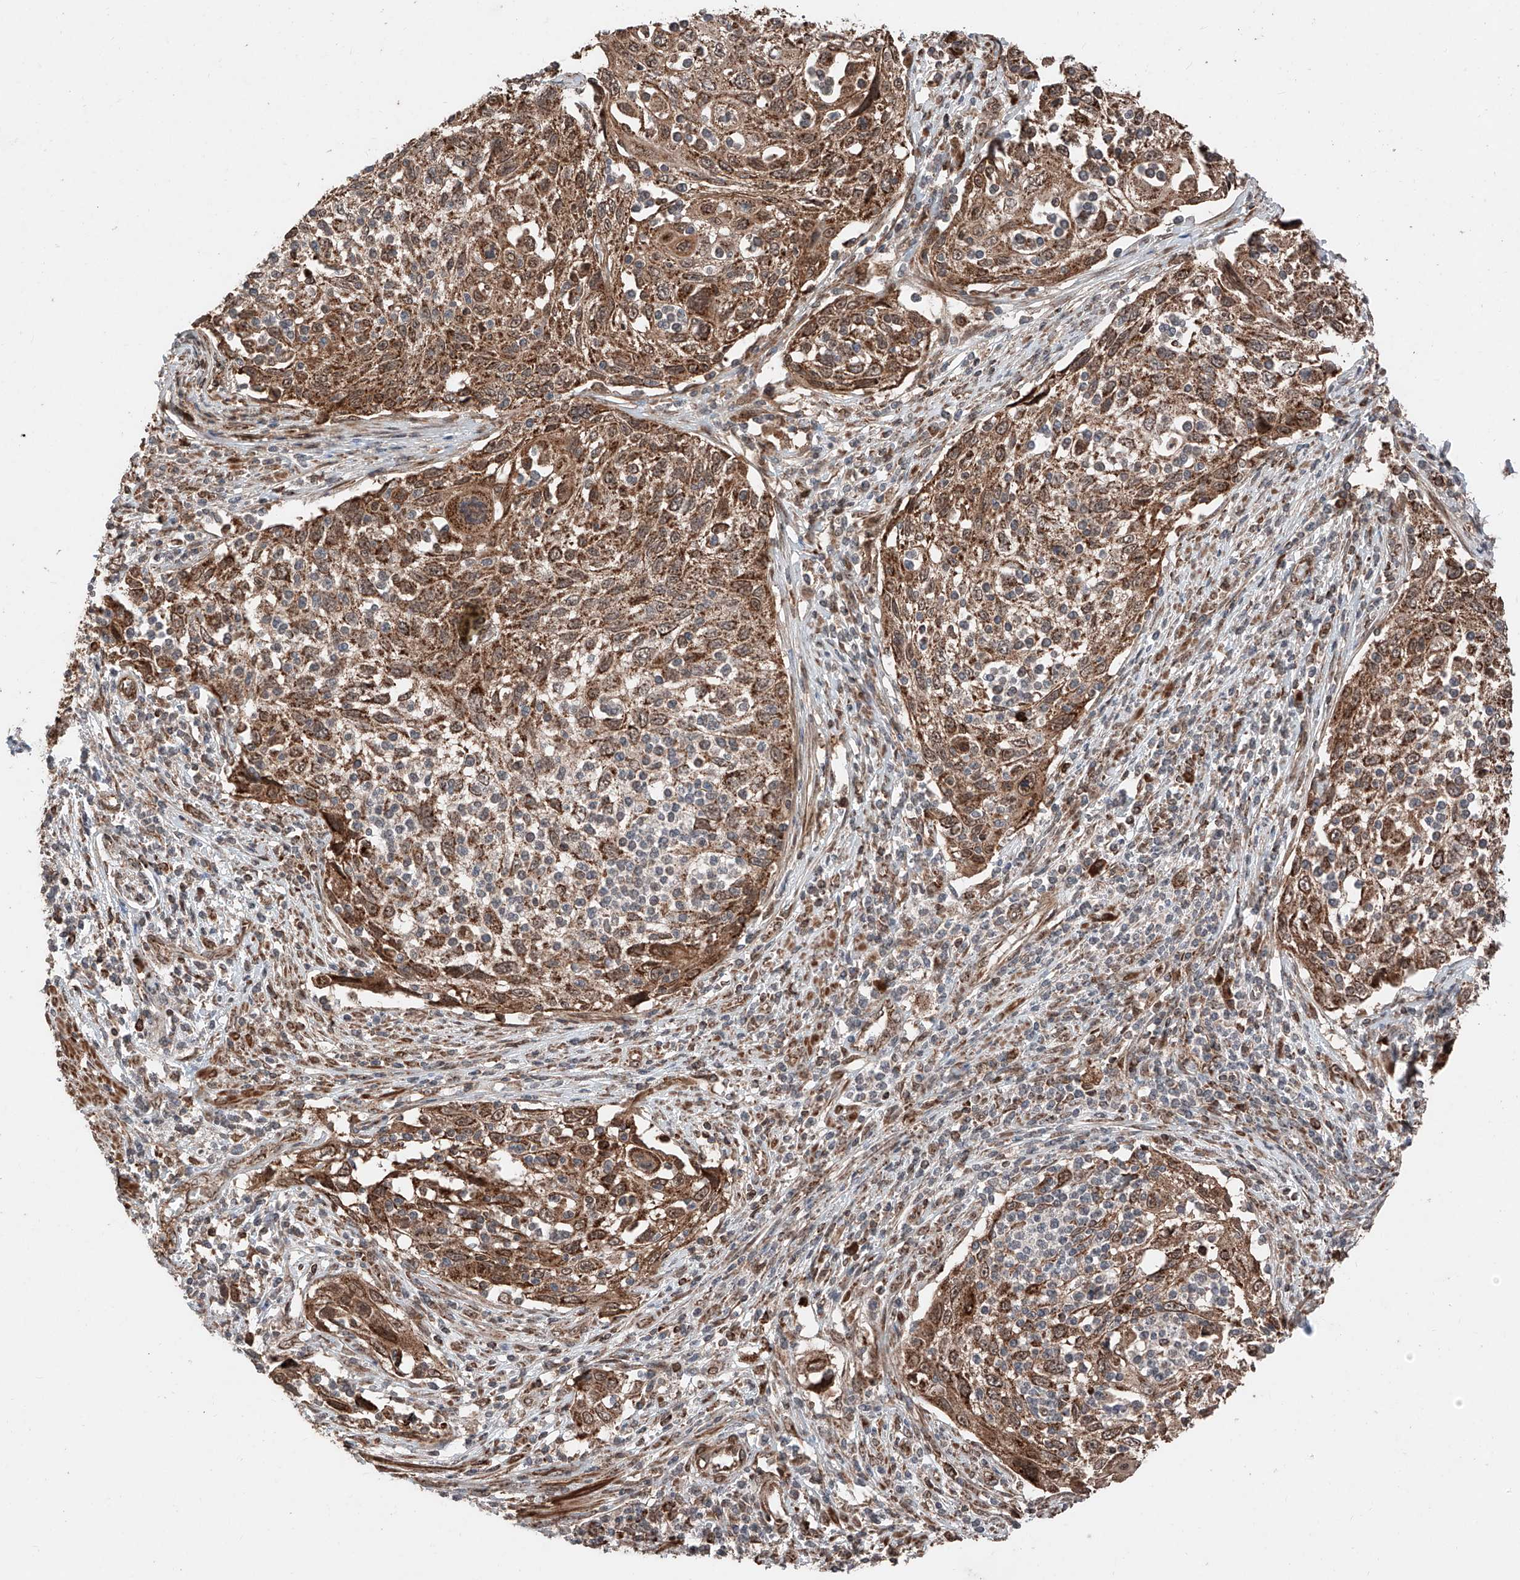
{"staining": {"intensity": "moderate", "quantity": ">75%", "location": "cytoplasmic/membranous"}, "tissue": "cervical cancer", "cell_type": "Tumor cells", "image_type": "cancer", "snomed": [{"axis": "morphology", "description": "Squamous cell carcinoma, NOS"}, {"axis": "topography", "description": "Cervix"}], "caption": "Cervical cancer was stained to show a protein in brown. There is medium levels of moderate cytoplasmic/membranous positivity in about >75% of tumor cells.", "gene": "ZSCAN29", "patient": {"sex": "female", "age": 70}}